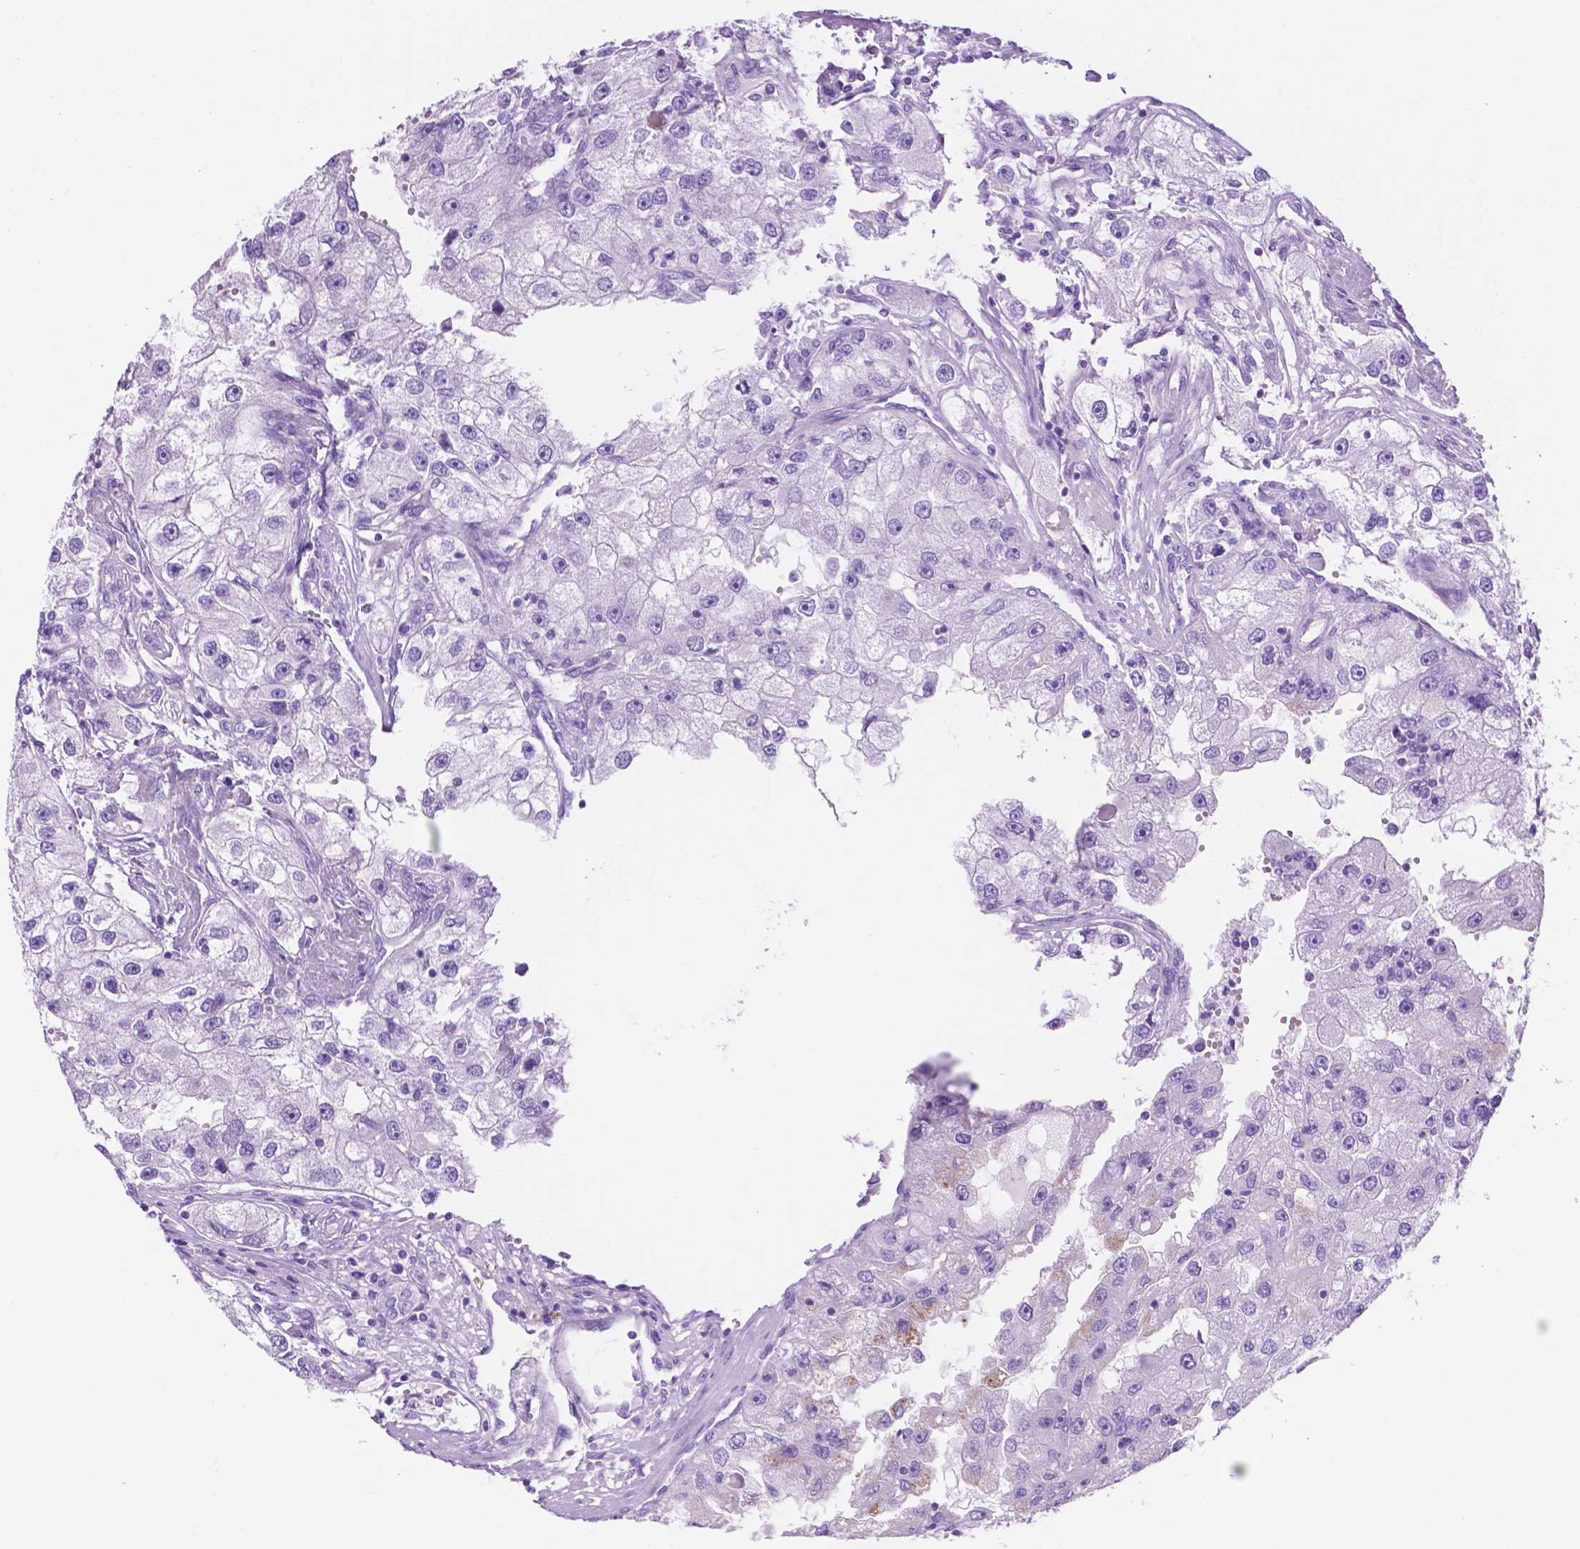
{"staining": {"intensity": "negative", "quantity": "none", "location": "none"}, "tissue": "renal cancer", "cell_type": "Tumor cells", "image_type": "cancer", "snomed": [{"axis": "morphology", "description": "Adenocarcinoma, NOS"}, {"axis": "topography", "description": "Kidney"}], "caption": "The micrograph reveals no significant expression in tumor cells of renal adenocarcinoma.", "gene": "IGFN1", "patient": {"sex": "male", "age": 63}}